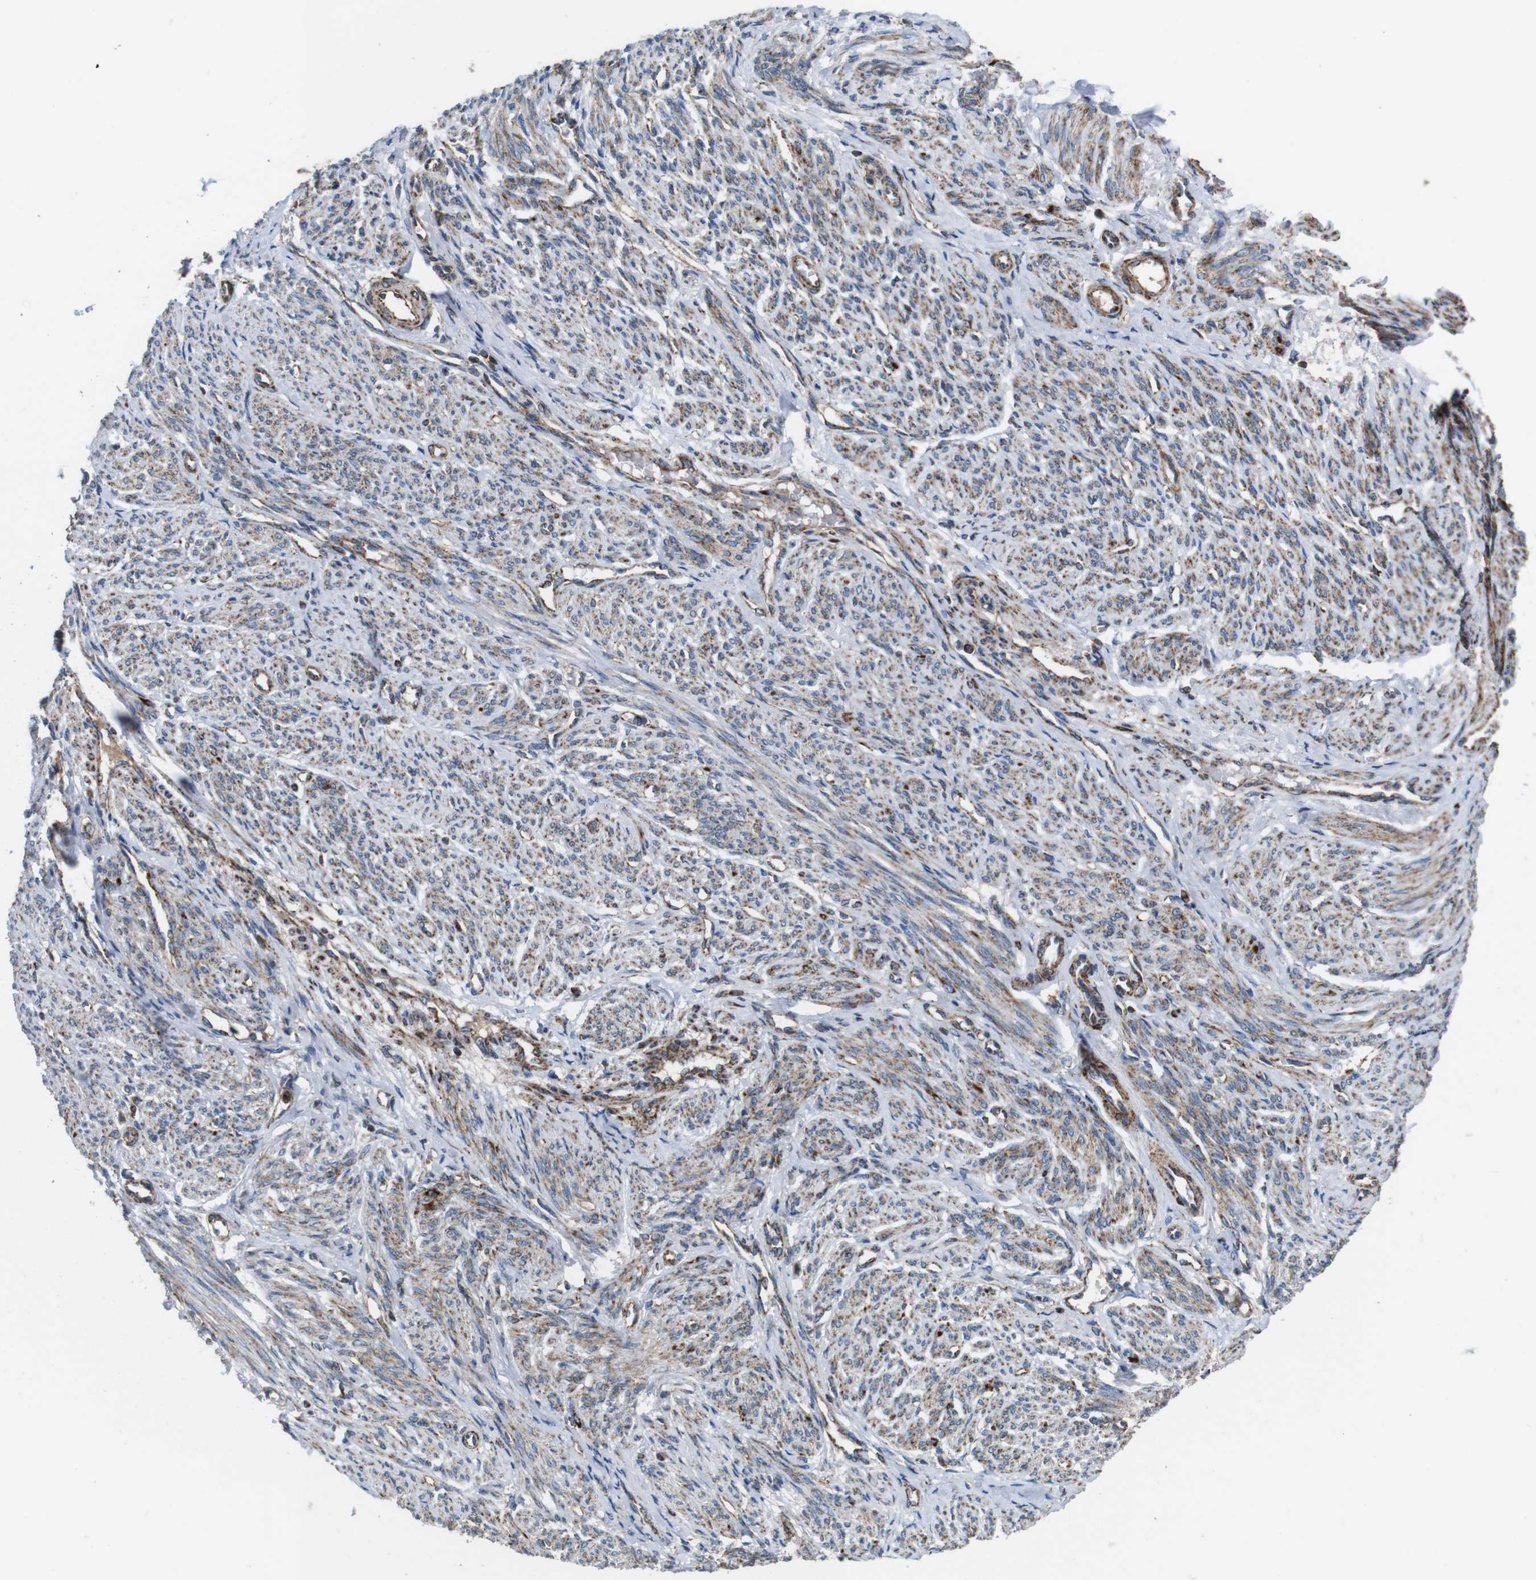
{"staining": {"intensity": "moderate", "quantity": "<25%", "location": "cytoplasmic/membranous"}, "tissue": "smooth muscle", "cell_type": "Smooth muscle cells", "image_type": "normal", "snomed": [{"axis": "morphology", "description": "Normal tissue, NOS"}, {"axis": "topography", "description": "Smooth muscle"}], "caption": "The immunohistochemical stain labels moderate cytoplasmic/membranous expression in smooth muscle cells of normal smooth muscle. The staining was performed using DAB (3,3'-diaminobenzidine) to visualize the protein expression in brown, while the nuclei were stained in blue with hematoxylin (Magnification: 20x).", "gene": "HK1", "patient": {"sex": "female", "age": 65}}